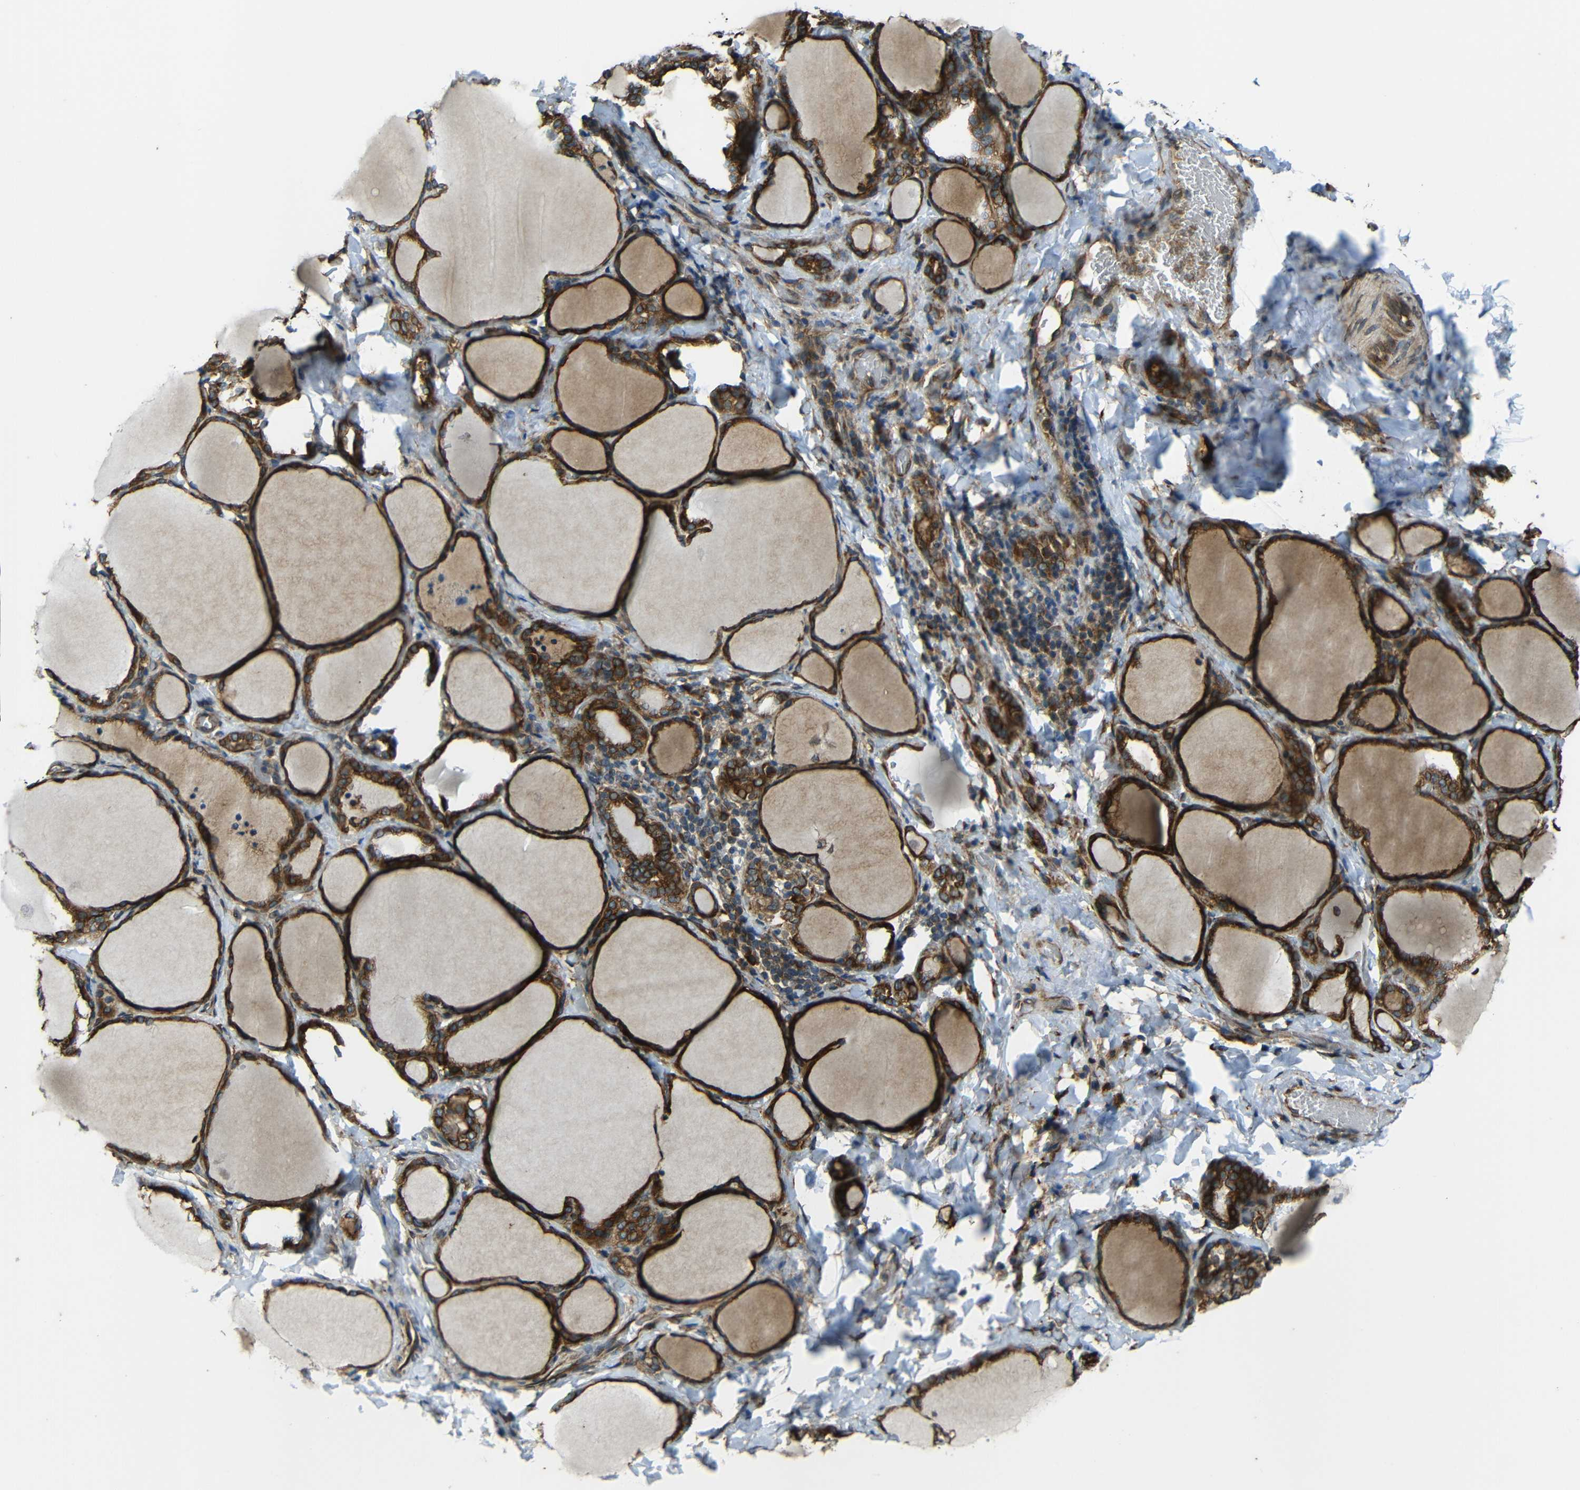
{"staining": {"intensity": "strong", "quantity": ">75%", "location": "cytoplasmic/membranous"}, "tissue": "thyroid gland", "cell_type": "Glandular cells", "image_type": "normal", "snomed": [{"axis": "morphology", "description": "Normal tissue, NOS"}, {"axis": "morphology", "description": "Papillary adenocarcinoma, NOS"}, {"axis": "topography", "description": "Thyroid gland"}], "caption": "About >75% of glandular cells in unremarkable thyroid gland reveal strong cytoplasmic/membranous protein expression as visualized by brown immunohistochemical staining.", "gene": "VAPB", "patient": {"sex": "female", "age": 30}}